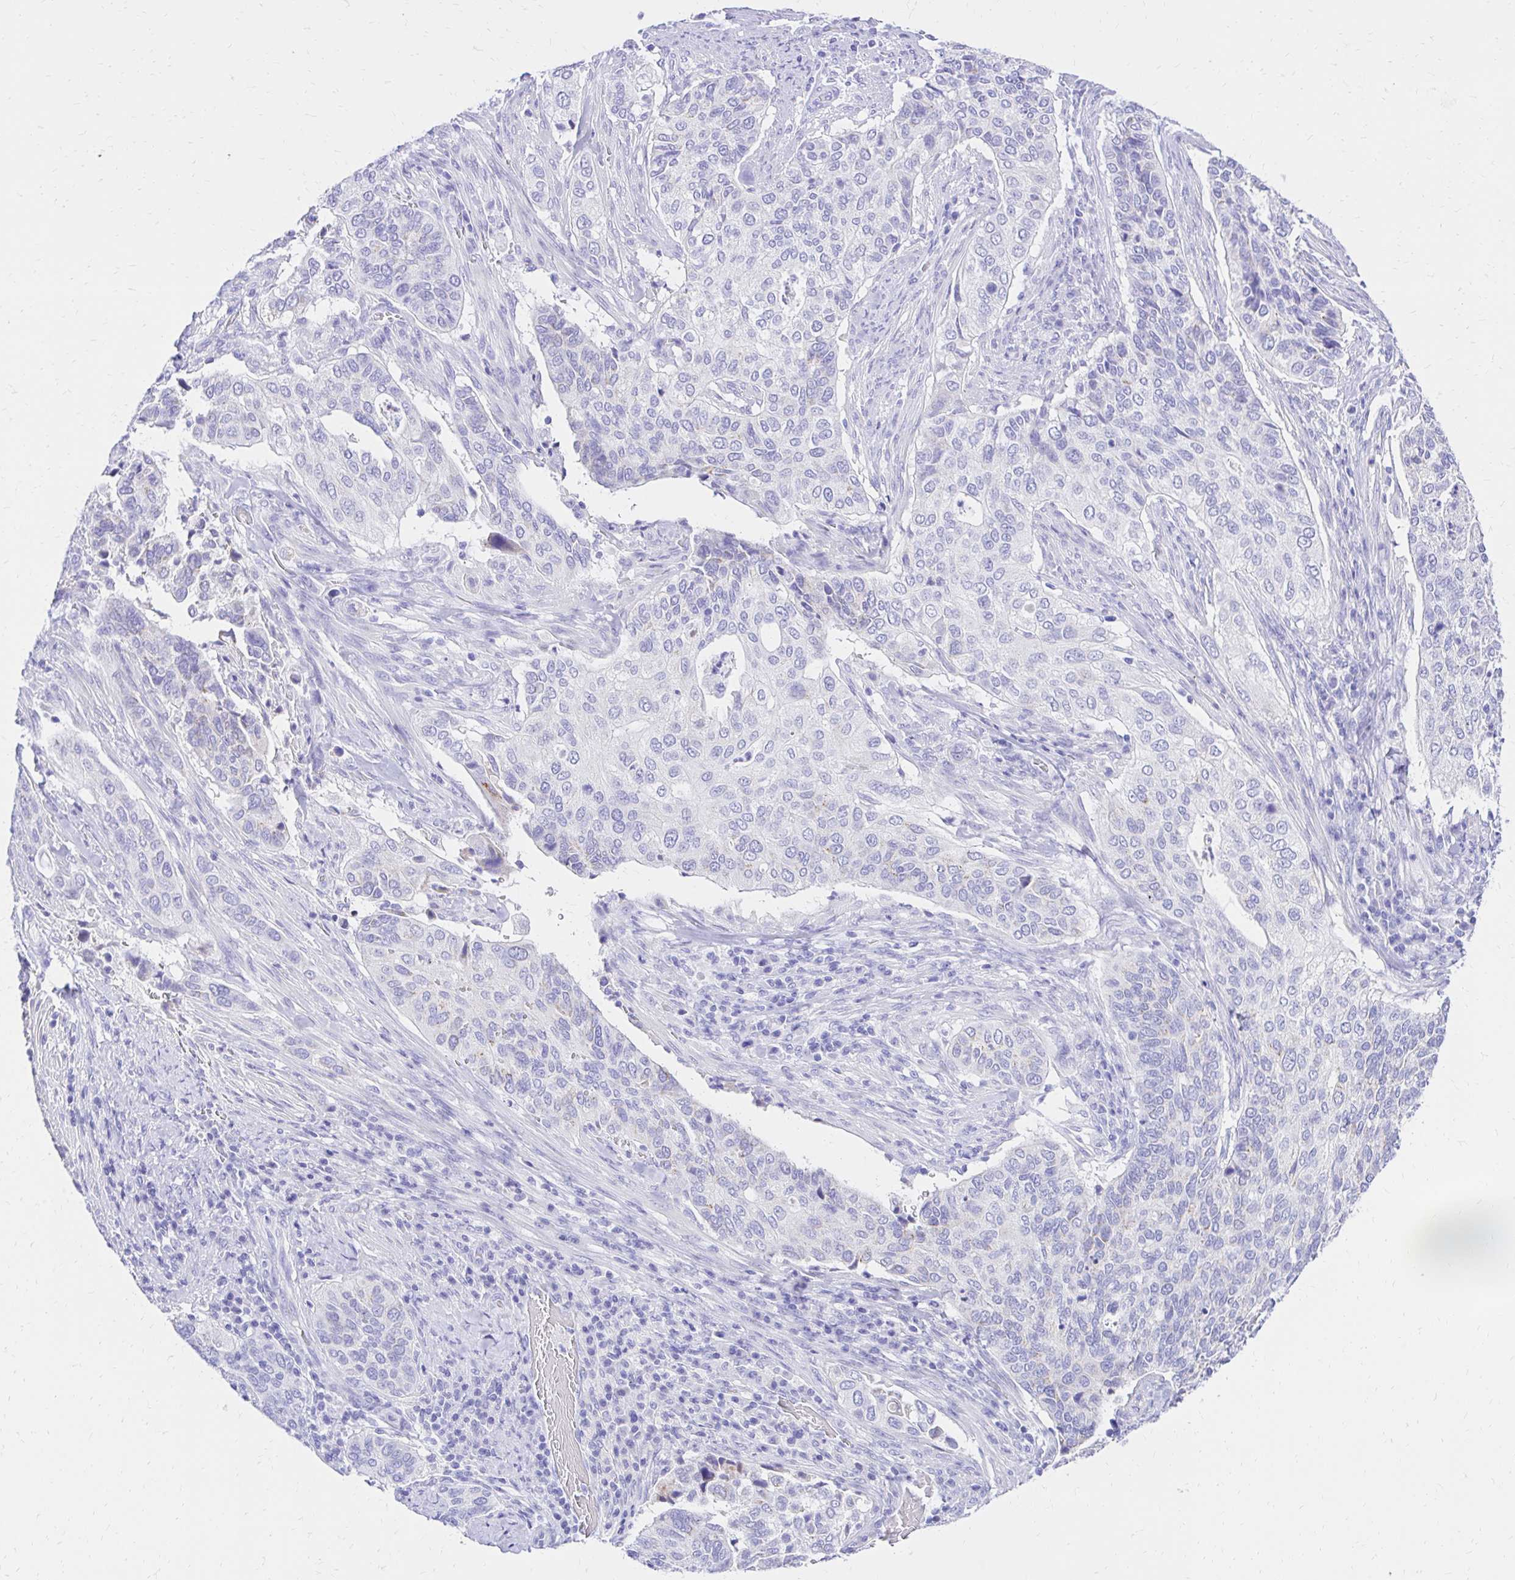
{"staining": {"intensity": "negative", "quantity": "none", "location": "none"}, "tissue": "cervical cancer", "cell_type": "Tumor cells", "image_type": "cancer", "snomed": [{"axis": "morphology", "description": "Squamous cell carcinoma, NOS"}, {"axis": "topography", "description": "Cervix"}], "caption": "Immunohistochemistry of cervical cancer (squamous cell carcinoma) displays no staining in tumor cells.", "gene": "S100G", "patient": {"sex": "female", "age": 38}}